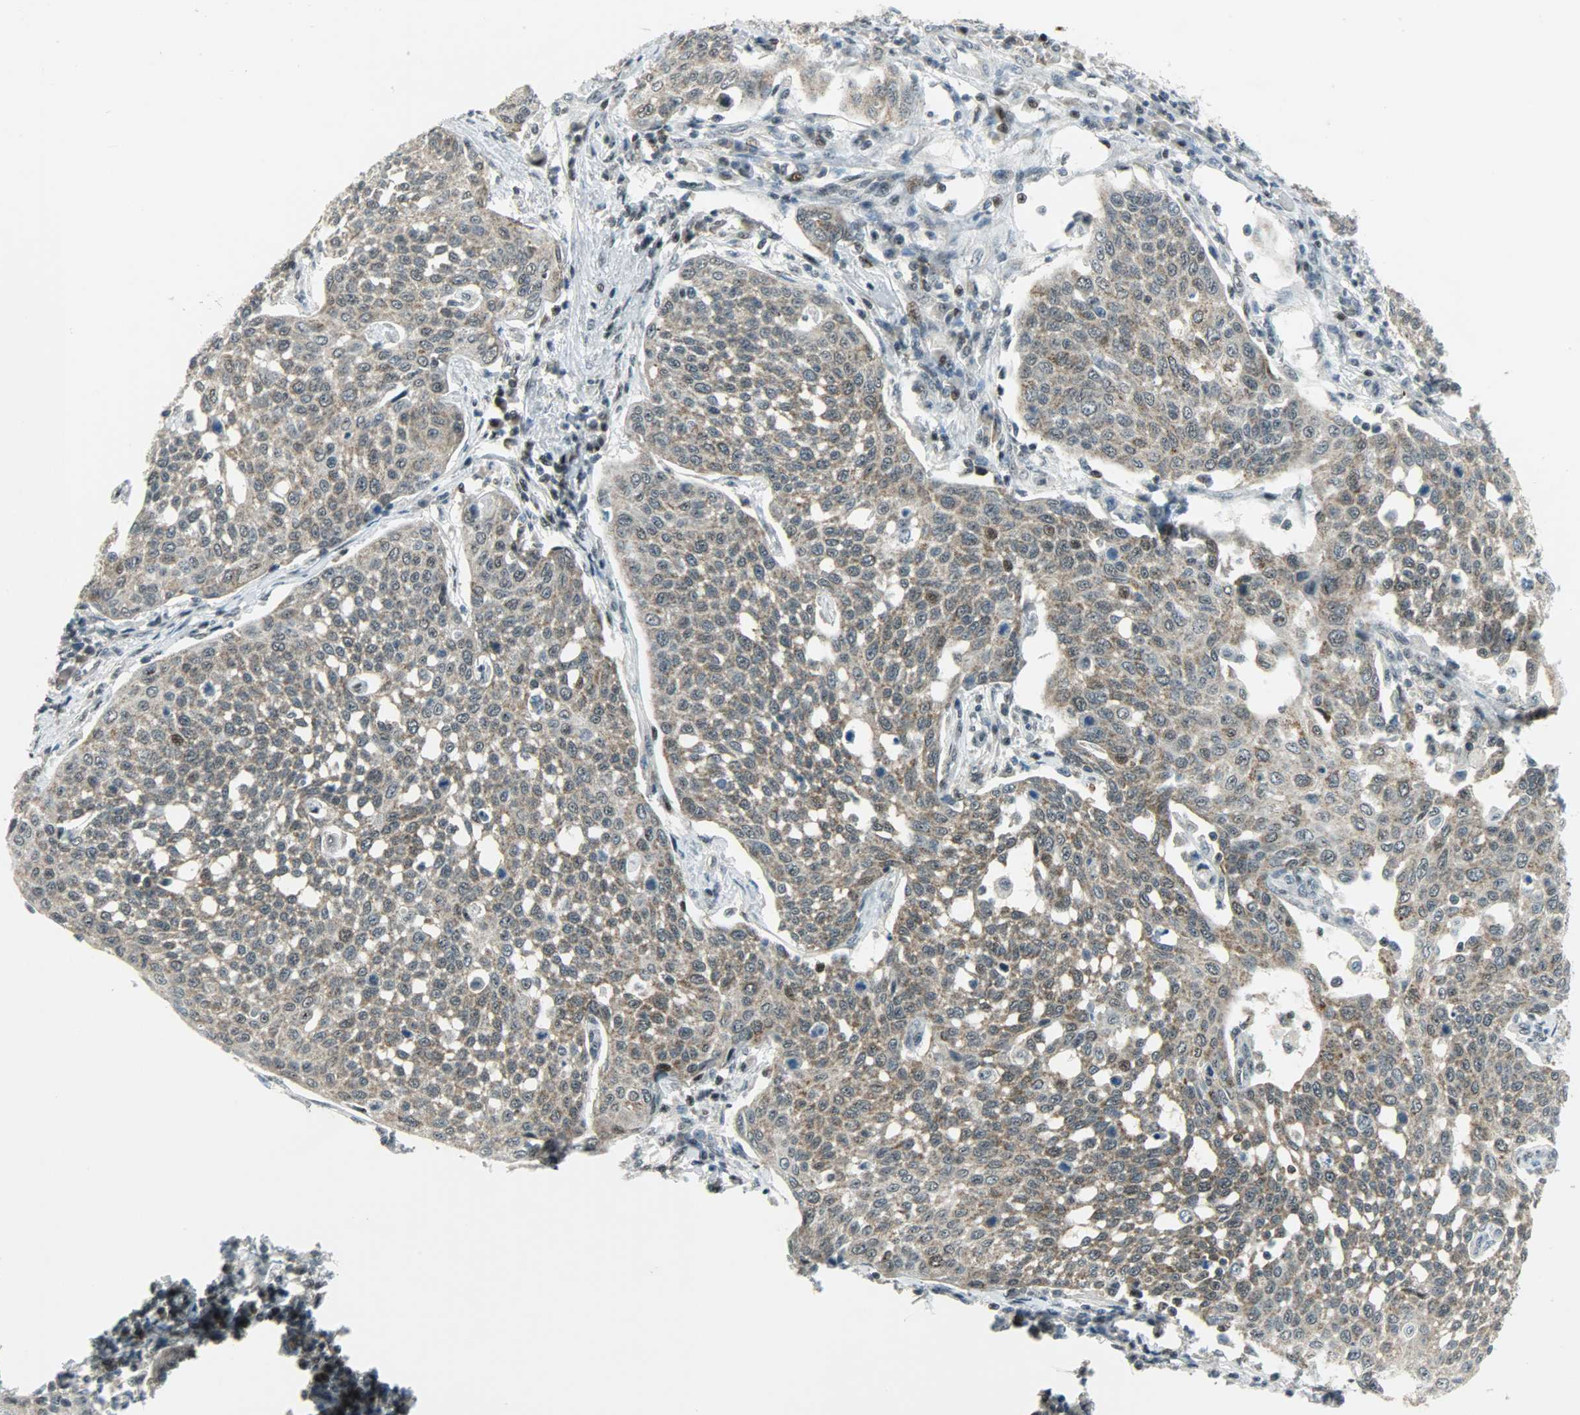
{"staining": {"intensity": "moderate", "quantity": ">75%", "location": "cytoplasmic/membranous"}, "tissue": "cervical cancer", "cell_type": "Tumor cells", "image_type": "cancer", "snomed": [{"axis": "morphology", "description": "Squamous cell carcinoma, NOS"}, {"axis": "topography", "description": "Cervix"}], "caption": "Protein expression analysis of cervical cancer shows moderate cytoplasmic/membranous staining in approximately >75% of tumor cells.", "gene": "IL15", "patient": {"sex": "female", "age": 34}}